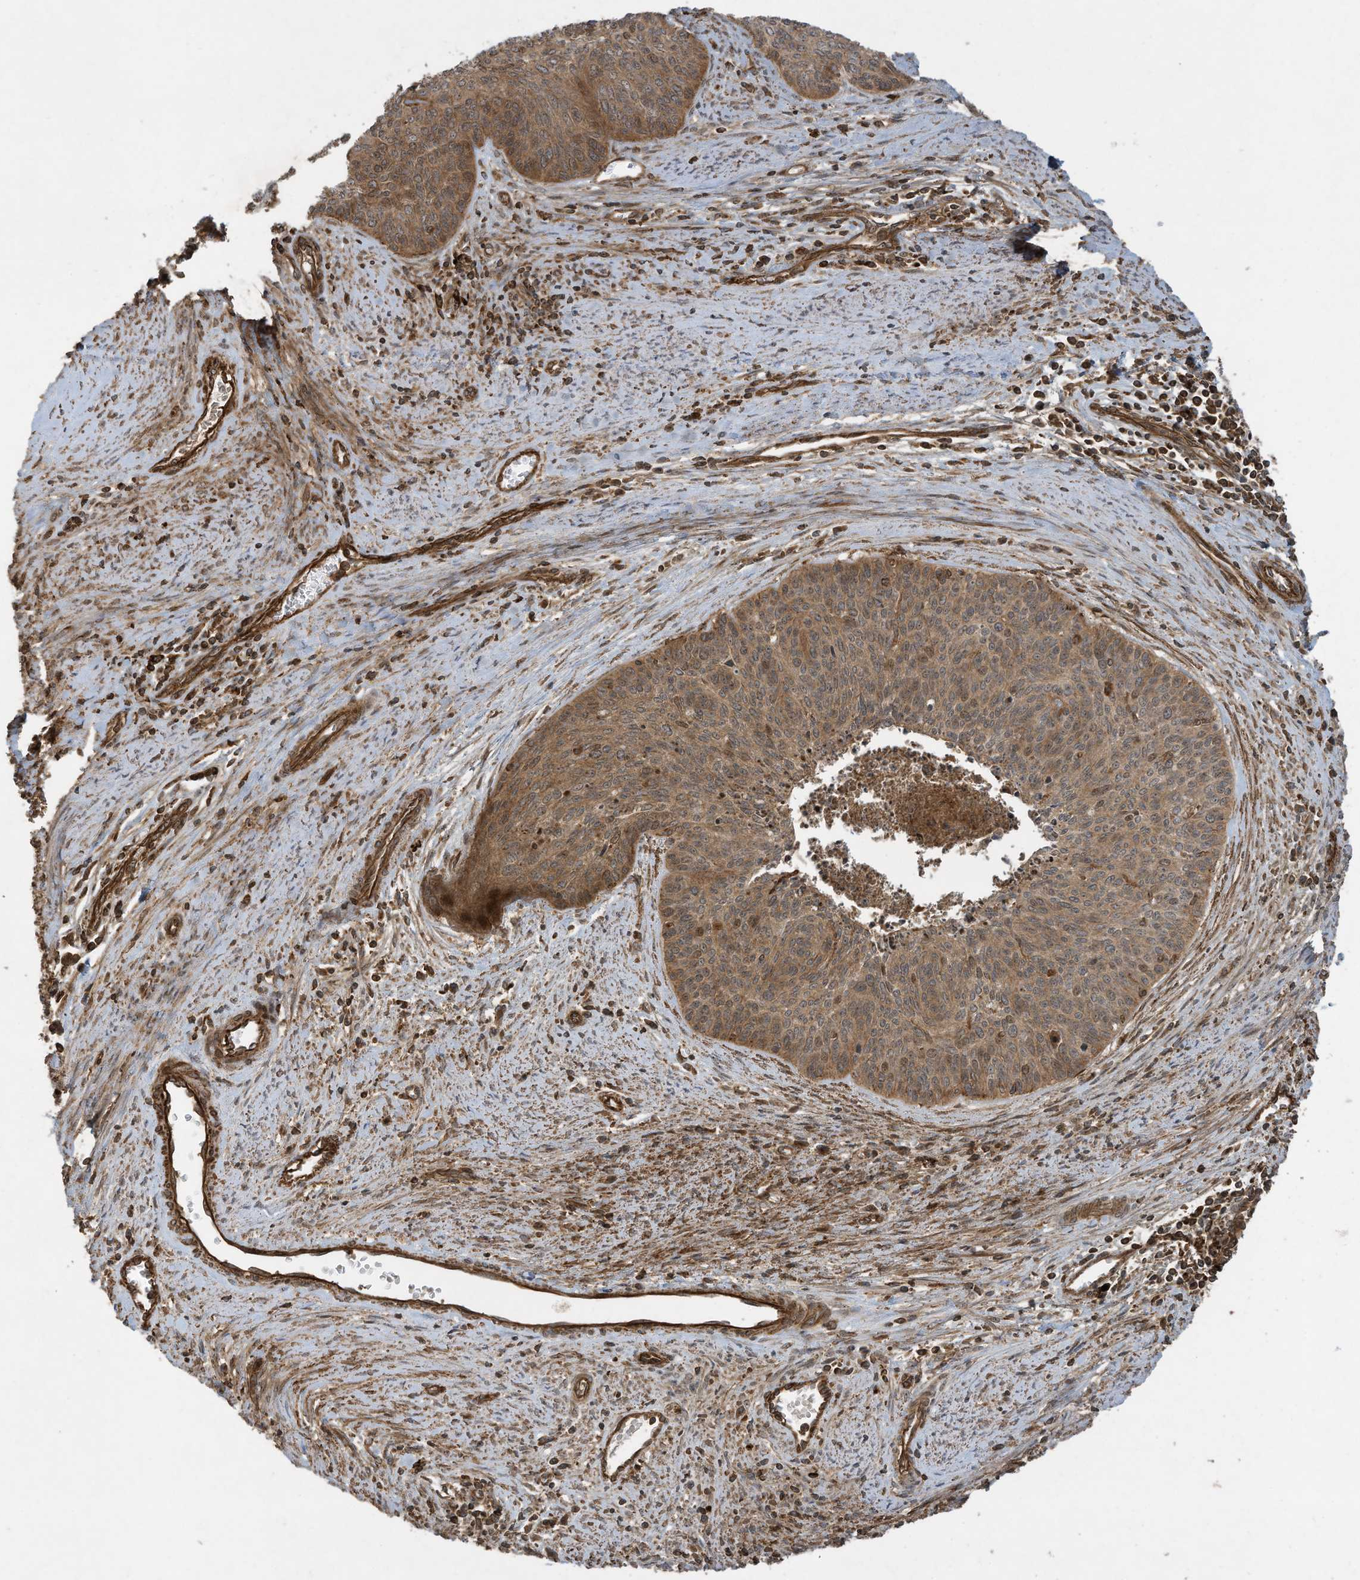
{"staining": {"intensity": "moderate", "quantity": ">75%", "location": "cytoplasmic/membranous"}, "tissue": "cervical cancer", "cell_type": "Tumor cells", "image_type": "cancer", "snomed": [{"axis": "morphology", "description": "Squamous cell carcinoma, NOS"}, {"axis": "topography", "description": "Cervix"}], "caption": "Cervical squamous cell carcinoma stained for a protein (brown) reveals moderate cytoplasmic/membranous positive expression in approximately >75% of tumor cells.", "gene": "DDIT4", "patient": {"sex": "female", "age": 55}}